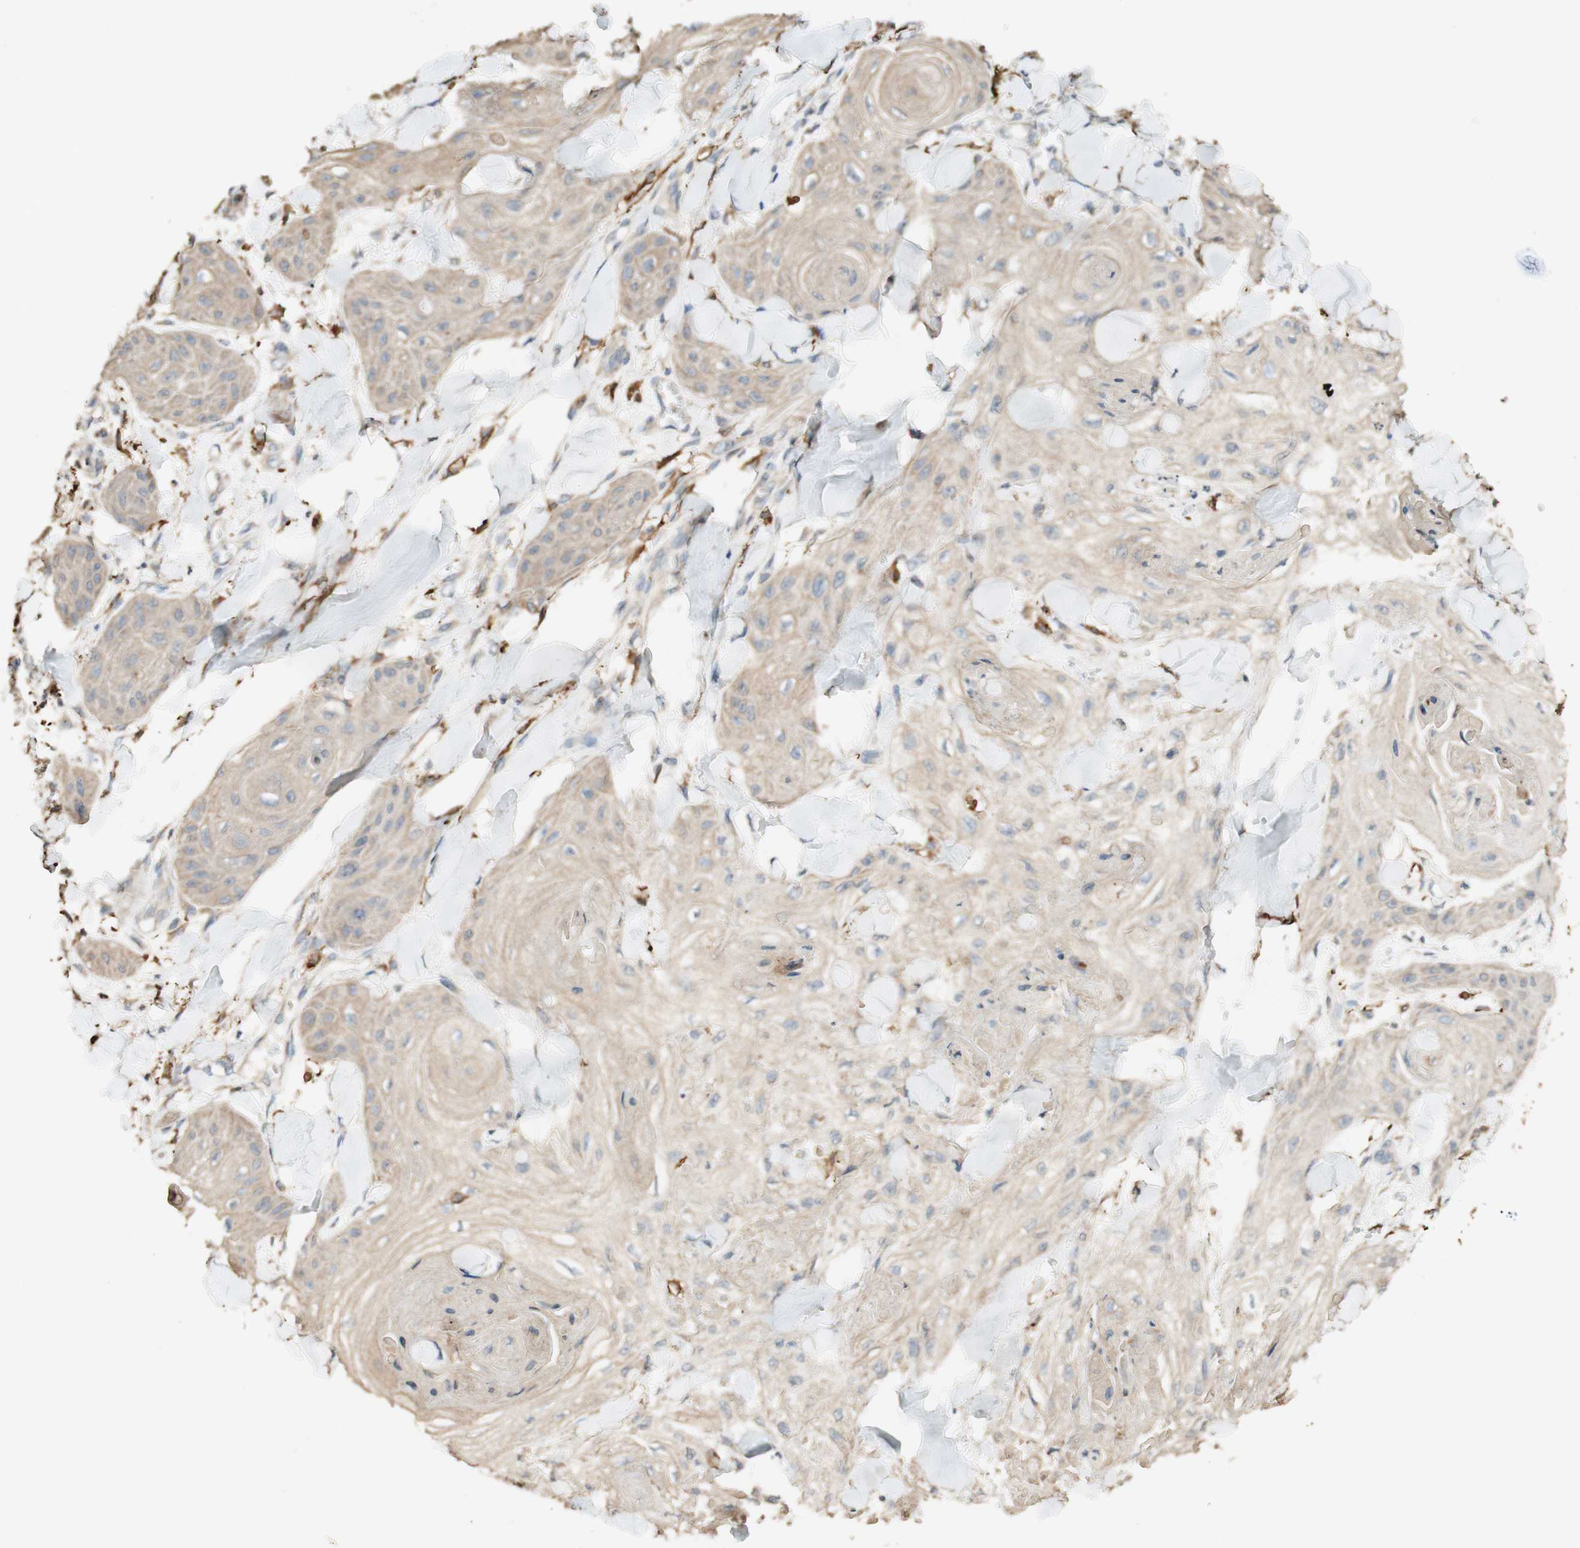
{"staining": {"intensity": "weak", "quantity": ">75%", "location": "cytoplasmic/membranous"}, "tissue": "skin cancer", "cell_type": "Tumor cells", "image_type": "cancer", "snomed": [{"axis": "morphology", "description": "Squamous cell carcinoma, NOS"}, {"axis": "topography", "description": "Skin"}], "caption": "DAB (3,3'-diaminobenzidine) immunohistochemical staining of skin cancer (squamous cell carcinoma) reveals weak cytoplasmic/membranous protein staining in about >75% of tumor cells. (DAB (3,3'-diaminobenzidine) = brown stain, brightfield microscopy at high magnification).", "gene": "CLCN2", "patient": {"sex": "male", "age": 74}}